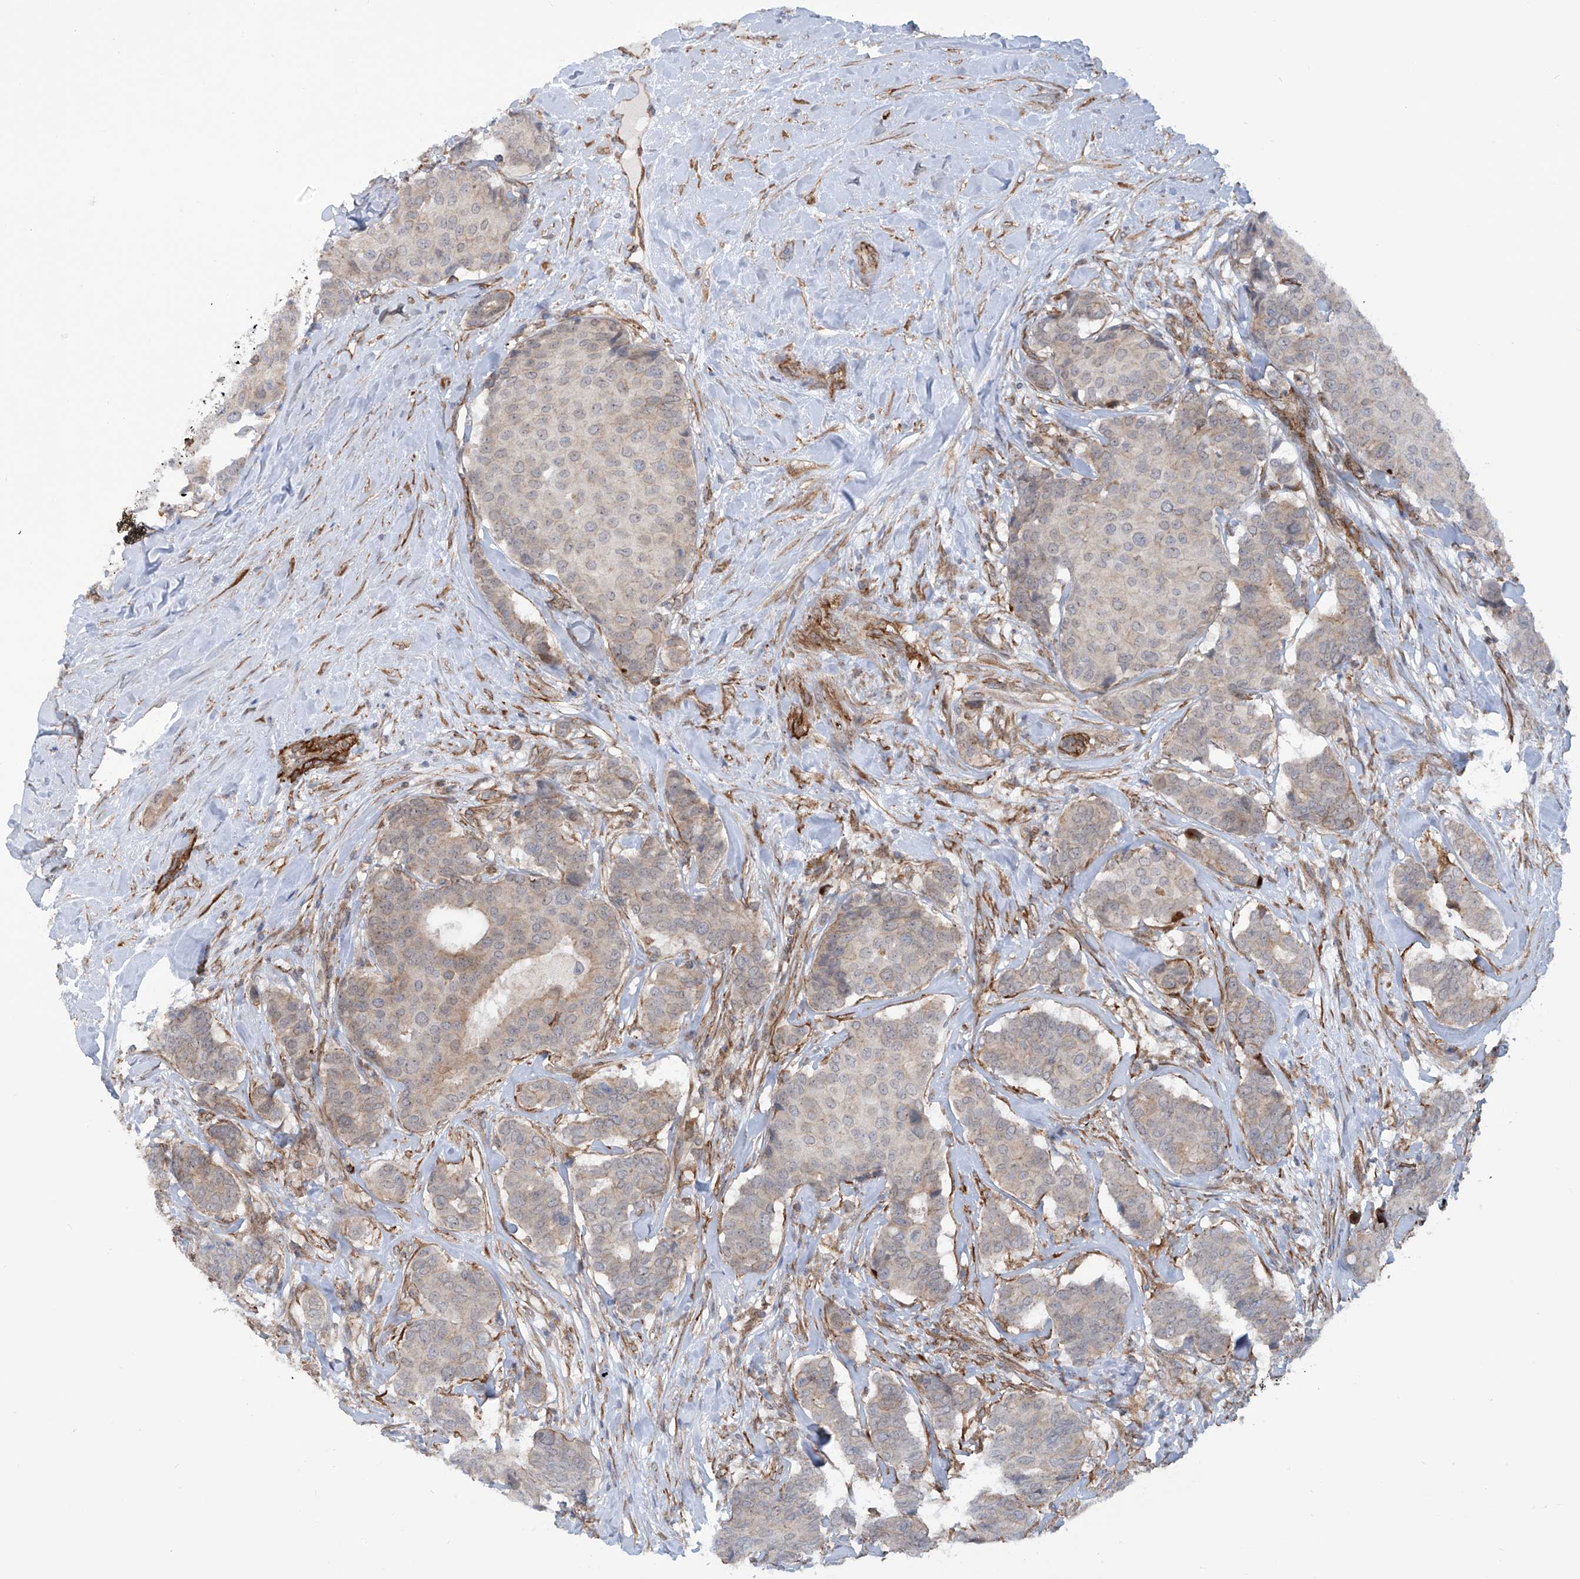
{"staining": {"intensity": "weak", "quantity": "25%-75%", "location": "cytoplasmic/membranous"}, "tissue": "breast cancer", "cell_type": "Tumor cells", "image_type": "cancer", "snomed": [{"axis": "morphology", "description": "Duct carcinoma"}, {"axis": "topography", "description": "Breast"}], "caption": "A micrograph of human infiltrating ductal carcinoma (breast) stained for a protein shows weak cytoplasmic/membranous brown staining in tumor cells.", "gene": "ZNF490", "patient": {"sex": "female", "age": 75}}